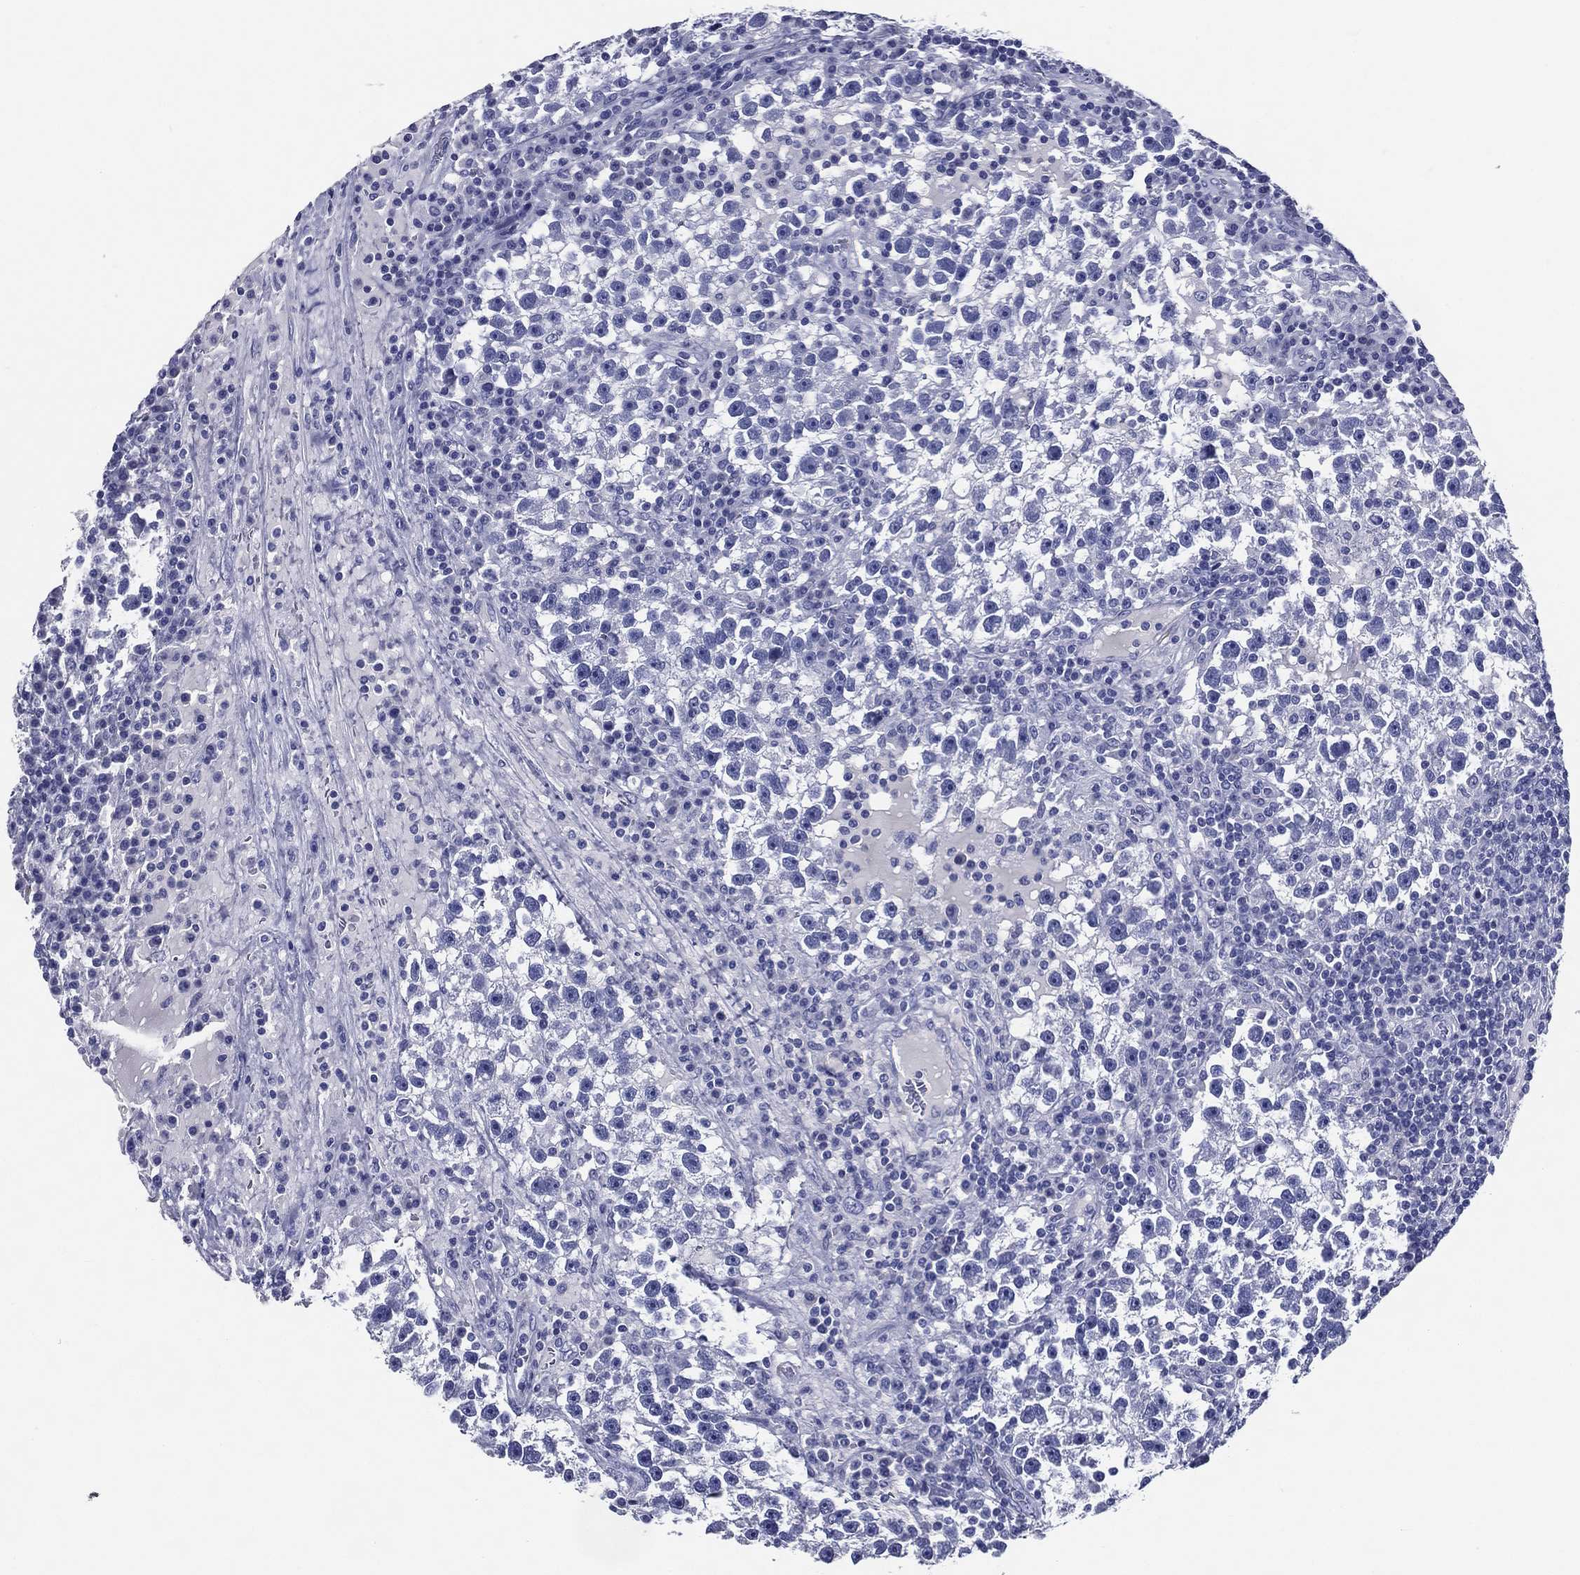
{"staining": {"intensity": "negative", "quantity": "none", "location": "none"}, "tissue": "testis cancer", "cell_type": "Tumor cells", "image_type": "cancer", "snomed": [{"axis": "morphology", "description": "Seminoma, NOS"}, {"axis": "topography", "description": "Testis"}], "caption": "Micrograph shows no protein expression in tumor cells of testis cancer tissue. Nuclei are stained in blue.", "gene": "ACE2", "patient": {"sex": "male", "age": 47}}